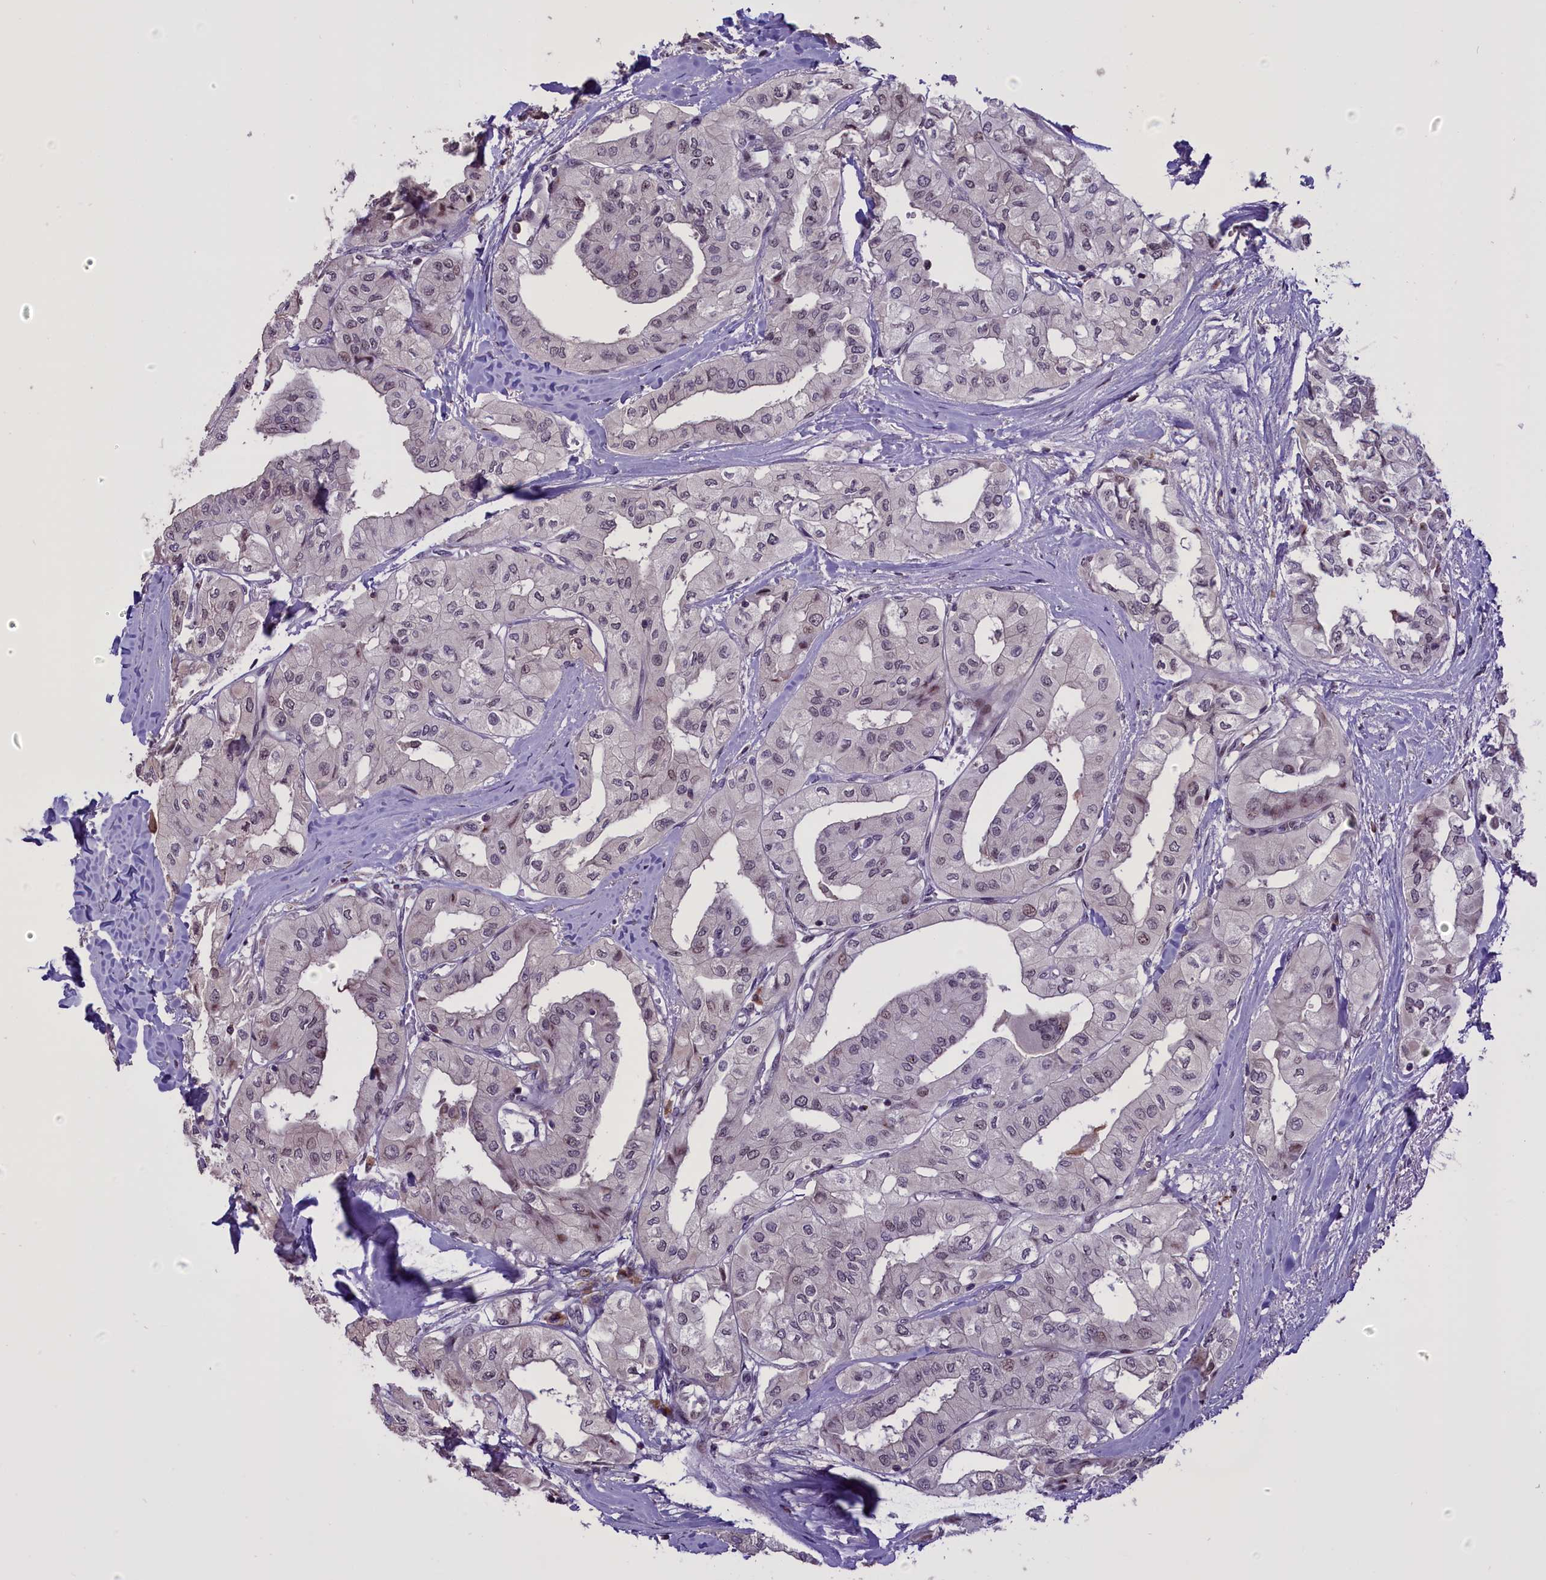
{"staining": {"intensity": "weak", "quantity": "<25%", "location": "nuclear"}, "tissue": "thyroid cancer", "cell_type": "Tumor cells", "image_type": "cancer", "snomed": [{"axis": "morphology", "description": "Papillary adenocarcinoma, NOS"}, {"axis": "topography", "description": "Thyroid gland"}], "caption": "A micrograph of papillary adenocarcinoma (thyroid) stained for a protein reveals no brown staining in tumor cells.", "gene": "ENHO", "patient": {"sex": "female", "age": 59}}